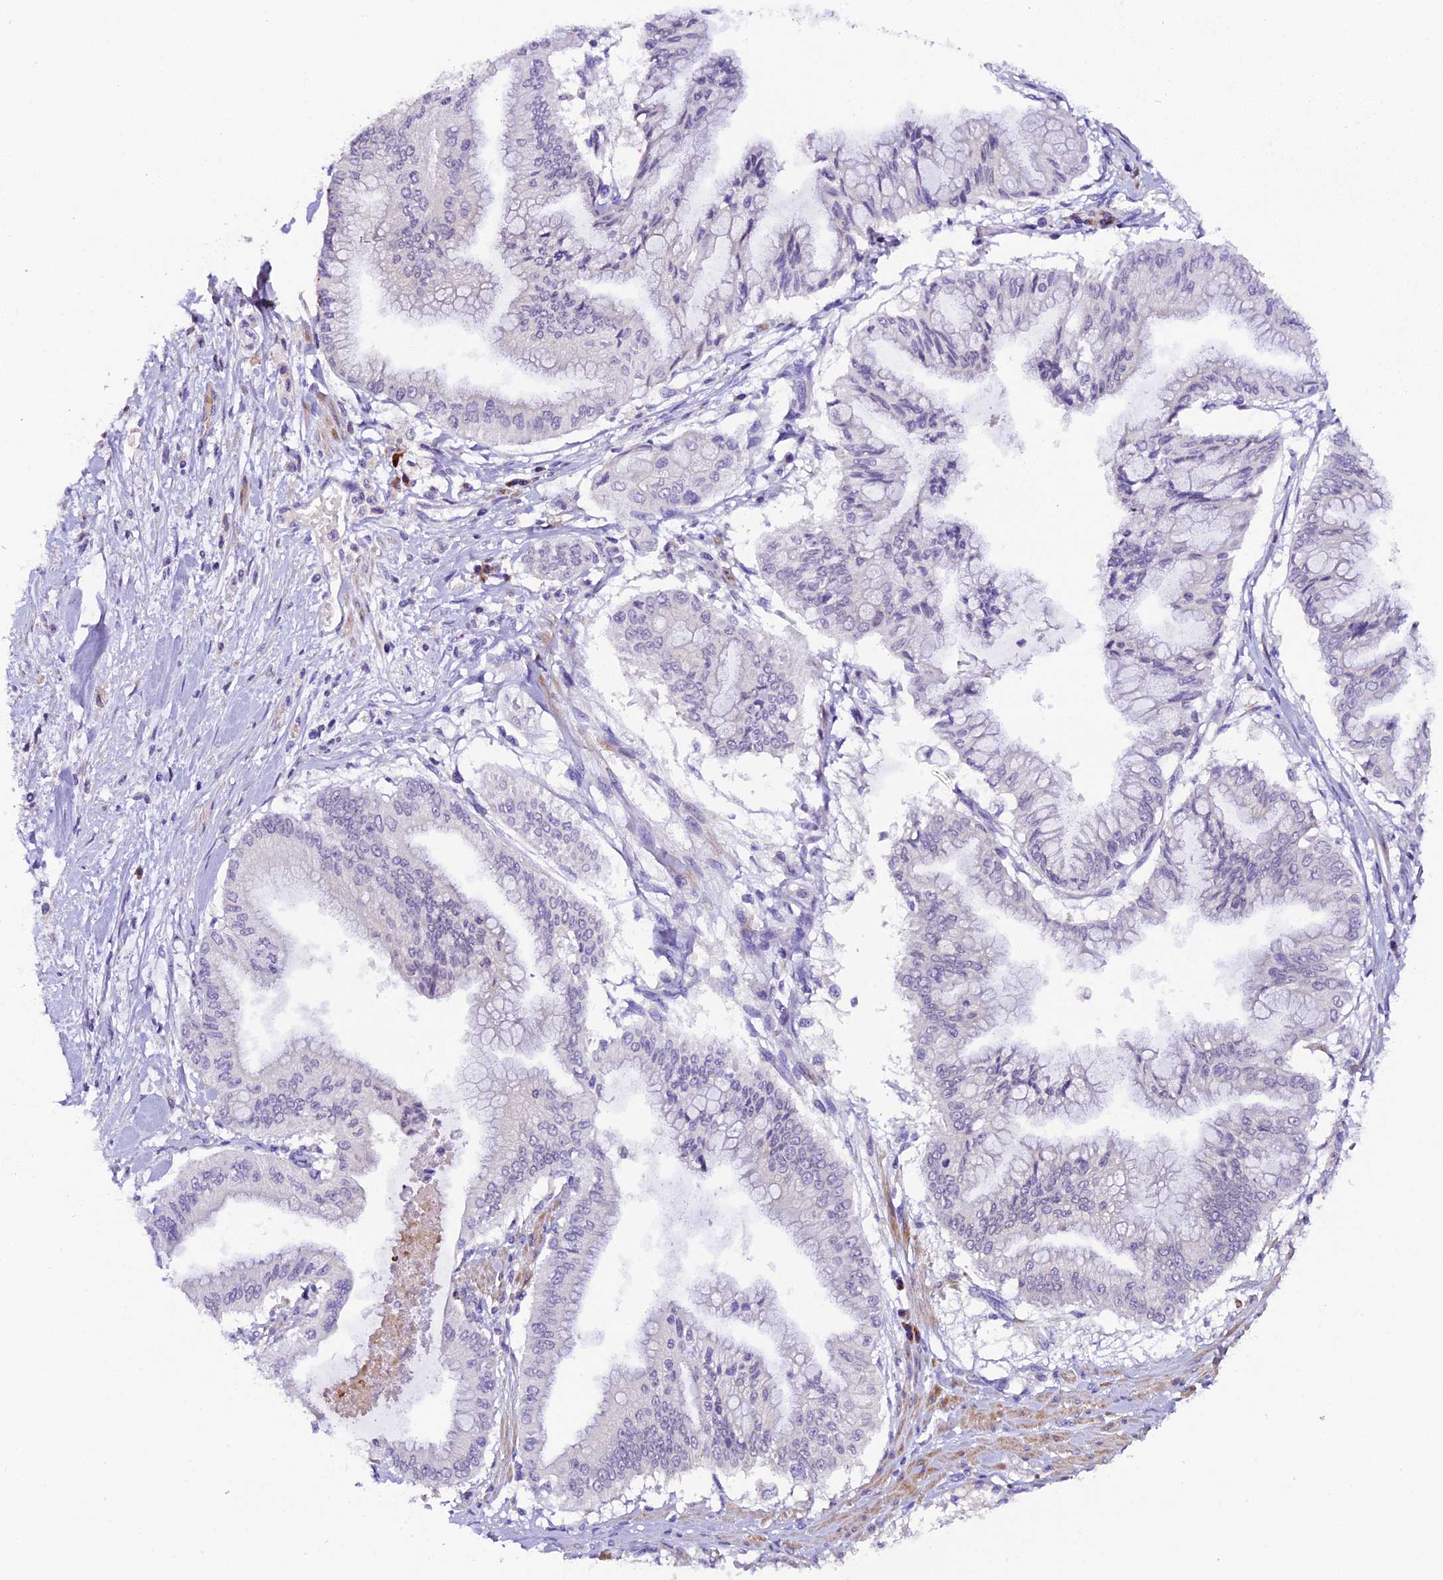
{"staining": {"intensity": "negative", "quantity": "none", "location": "none"}, "tissue": "pancreatic cancer", "cell_type": "Tumor cells", "image_type": "cancer", "snomed": [{"axis": "morphology", "description": "Adenocarcinoma, NOS"}, {"axis": "topography", "description": "Pancreas"}], "caption": "Immunohistochemistry (IHC) histopathology image of neoplastic tissue: pancreatic cancer (adenocarcinoma) stained with DAB exhibits no significant protein expression in tumor cells.", "gene": "MEX3B", "patient": {"sex": "male", "age": 46}}